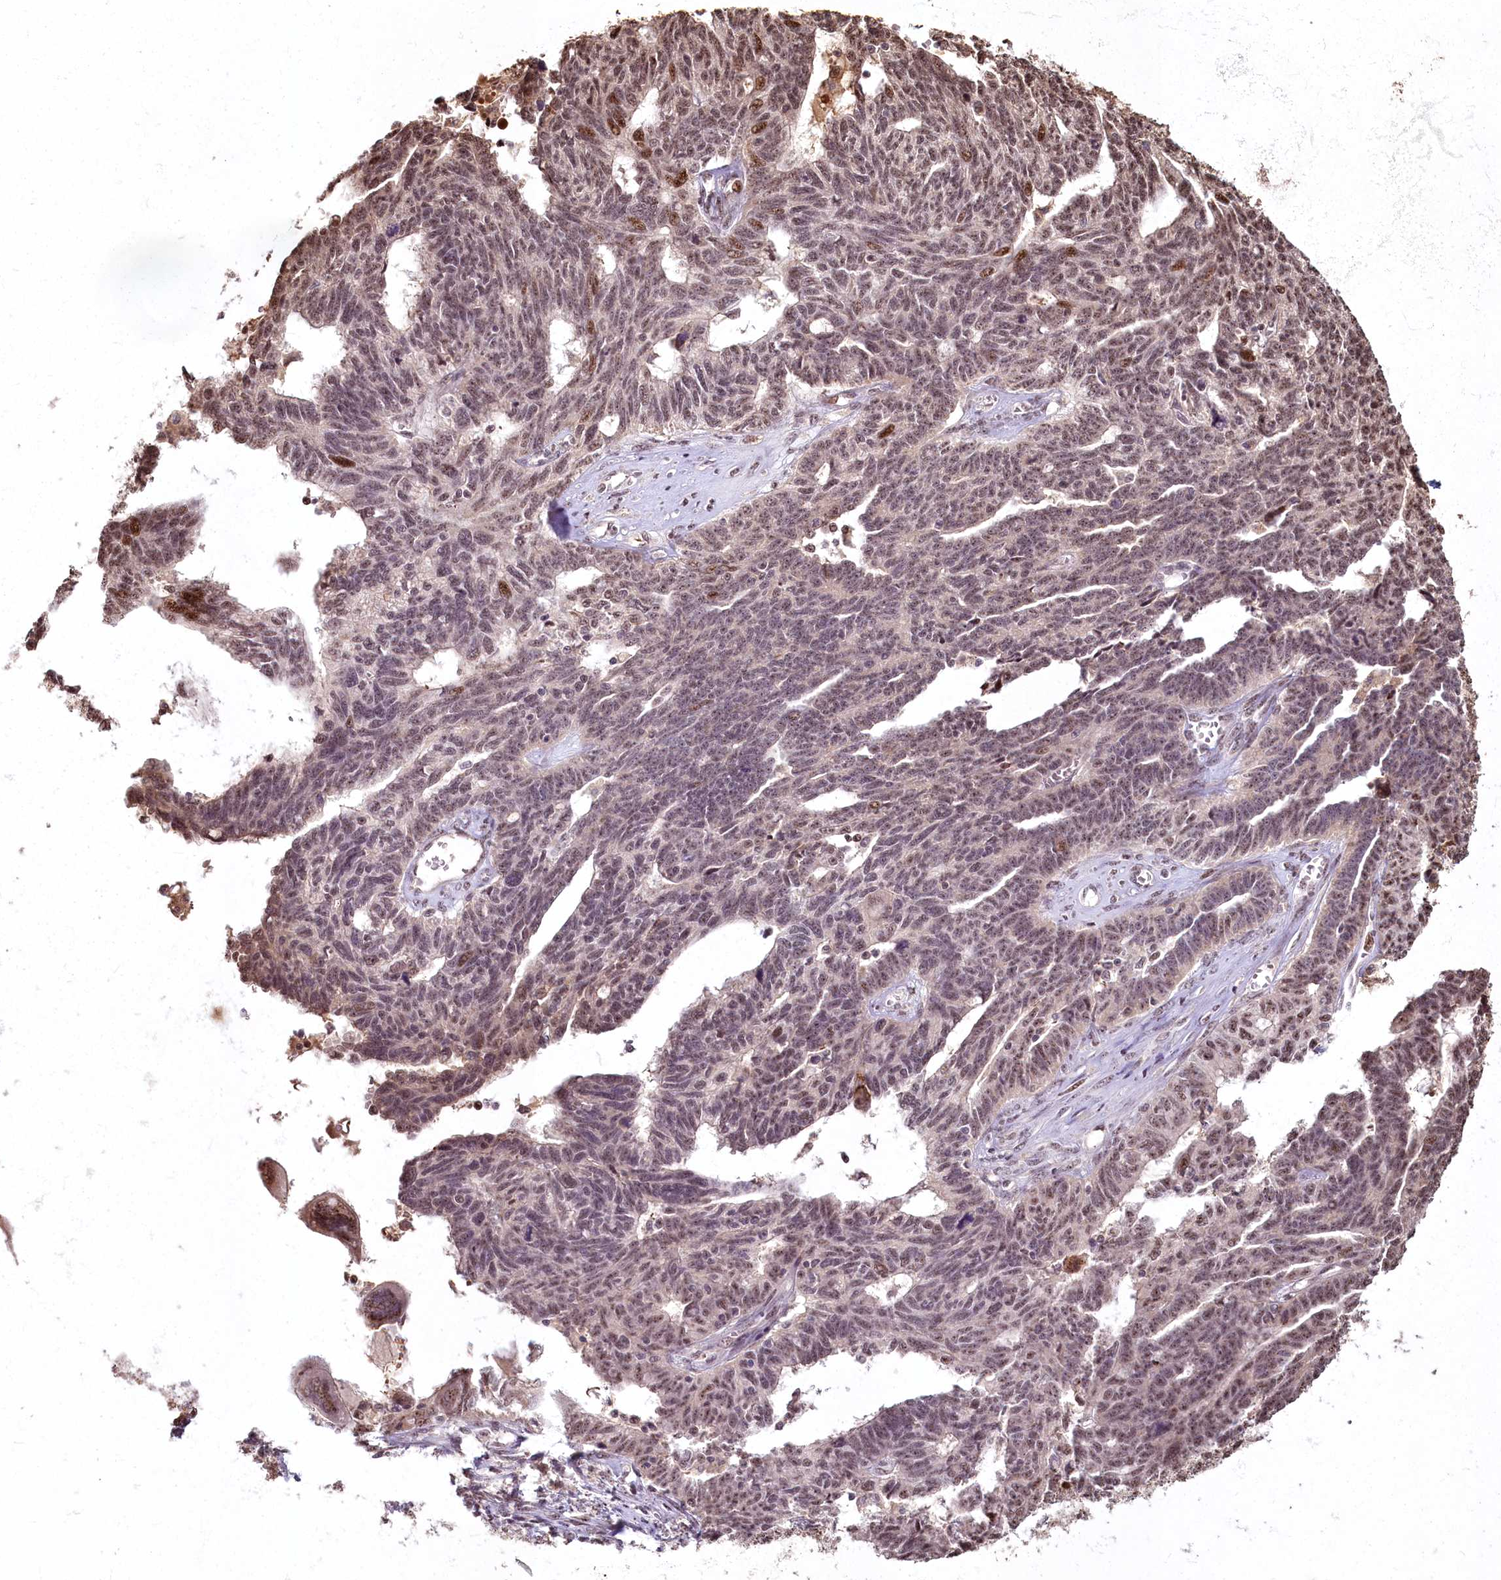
{"staining": {"intensity": "weak", "quantity": "<25%", "location": "nuclear"}, "tissue": "ovarian cancer", "cell_type": "Tumor cells", "image_type": "cancer", "snomed": [{"axis": "morphology", "description": "Cystadenocarcinoma, serous, NOS"}, {"axis": "topography", "description": "Ovary"}], "caption": "Tumor cells show no significant staining in ovarian serous cystadenocarcinoma. The staining was performed using DAB (3,3'-diaminobenzidine) to visualize the protein expression in brown, while the nuclei were stained in blue with hematoxylin (Magnification: 20x).", "gene": "PYROXD1", "patient": {"sex": "female", "age": 79}}